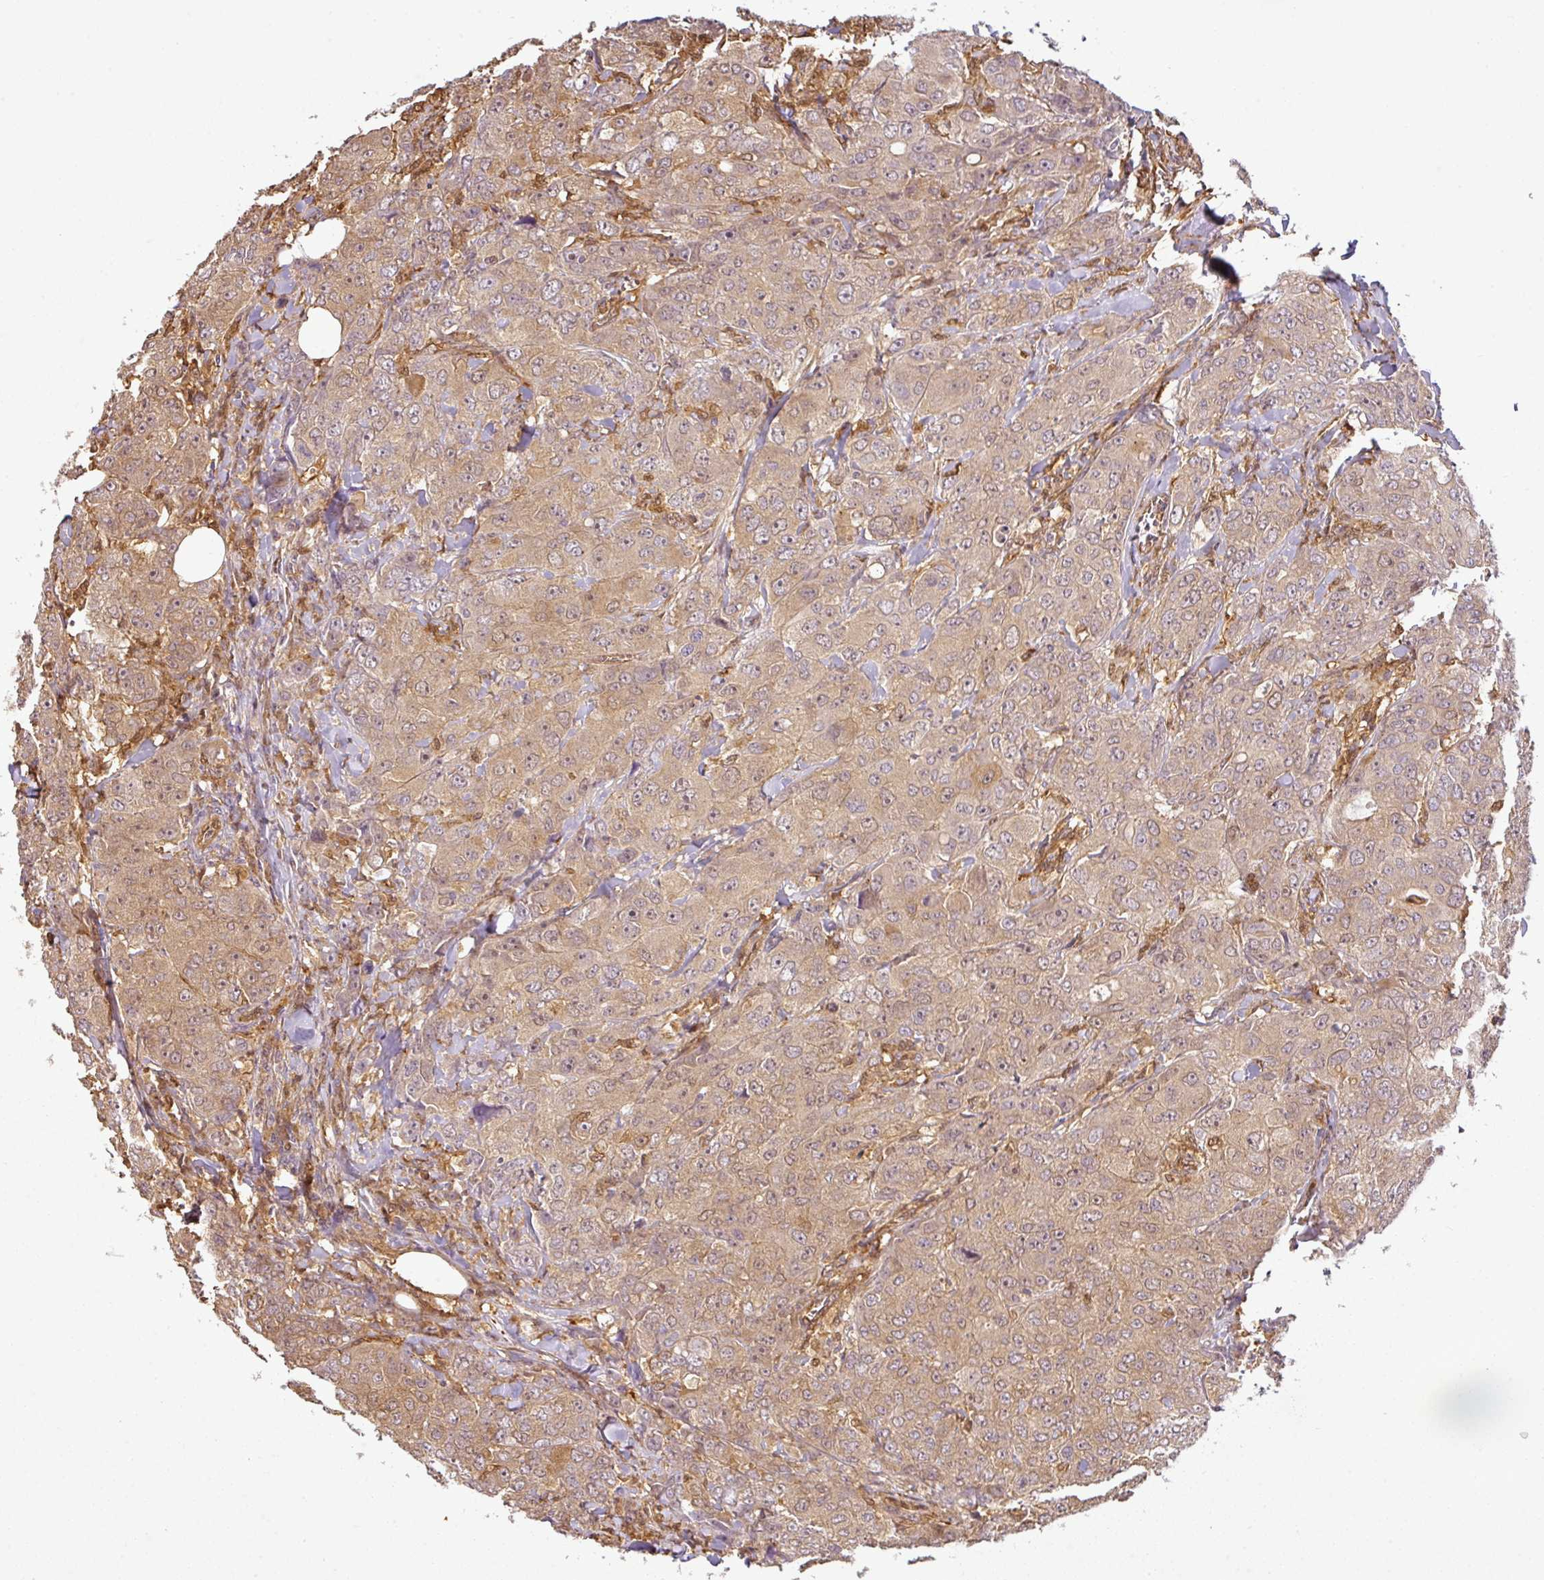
{"staining": {"intensity": "weak", "quantity": "25%-75%", "location": "cytoplasmic/membranous"}, "tissue": "breast cancer", "cell_type": "Tumor cells", "image_type": "cancer", "snomed": [{"axis": "morphology", "description": "Duct carcinoma"}, {"axis": "topography", "description": "Breast"}], "caption": "High-power microscopy captured an immunohistochemistry photomicrograph of intraductal carcinoma (breast), revealing weak cytoplasmic/membranous staining in about 25%-75% of tumor cells.", "gene": "ANKRD18A", "patient": {"sex": "female", "age": 43}}